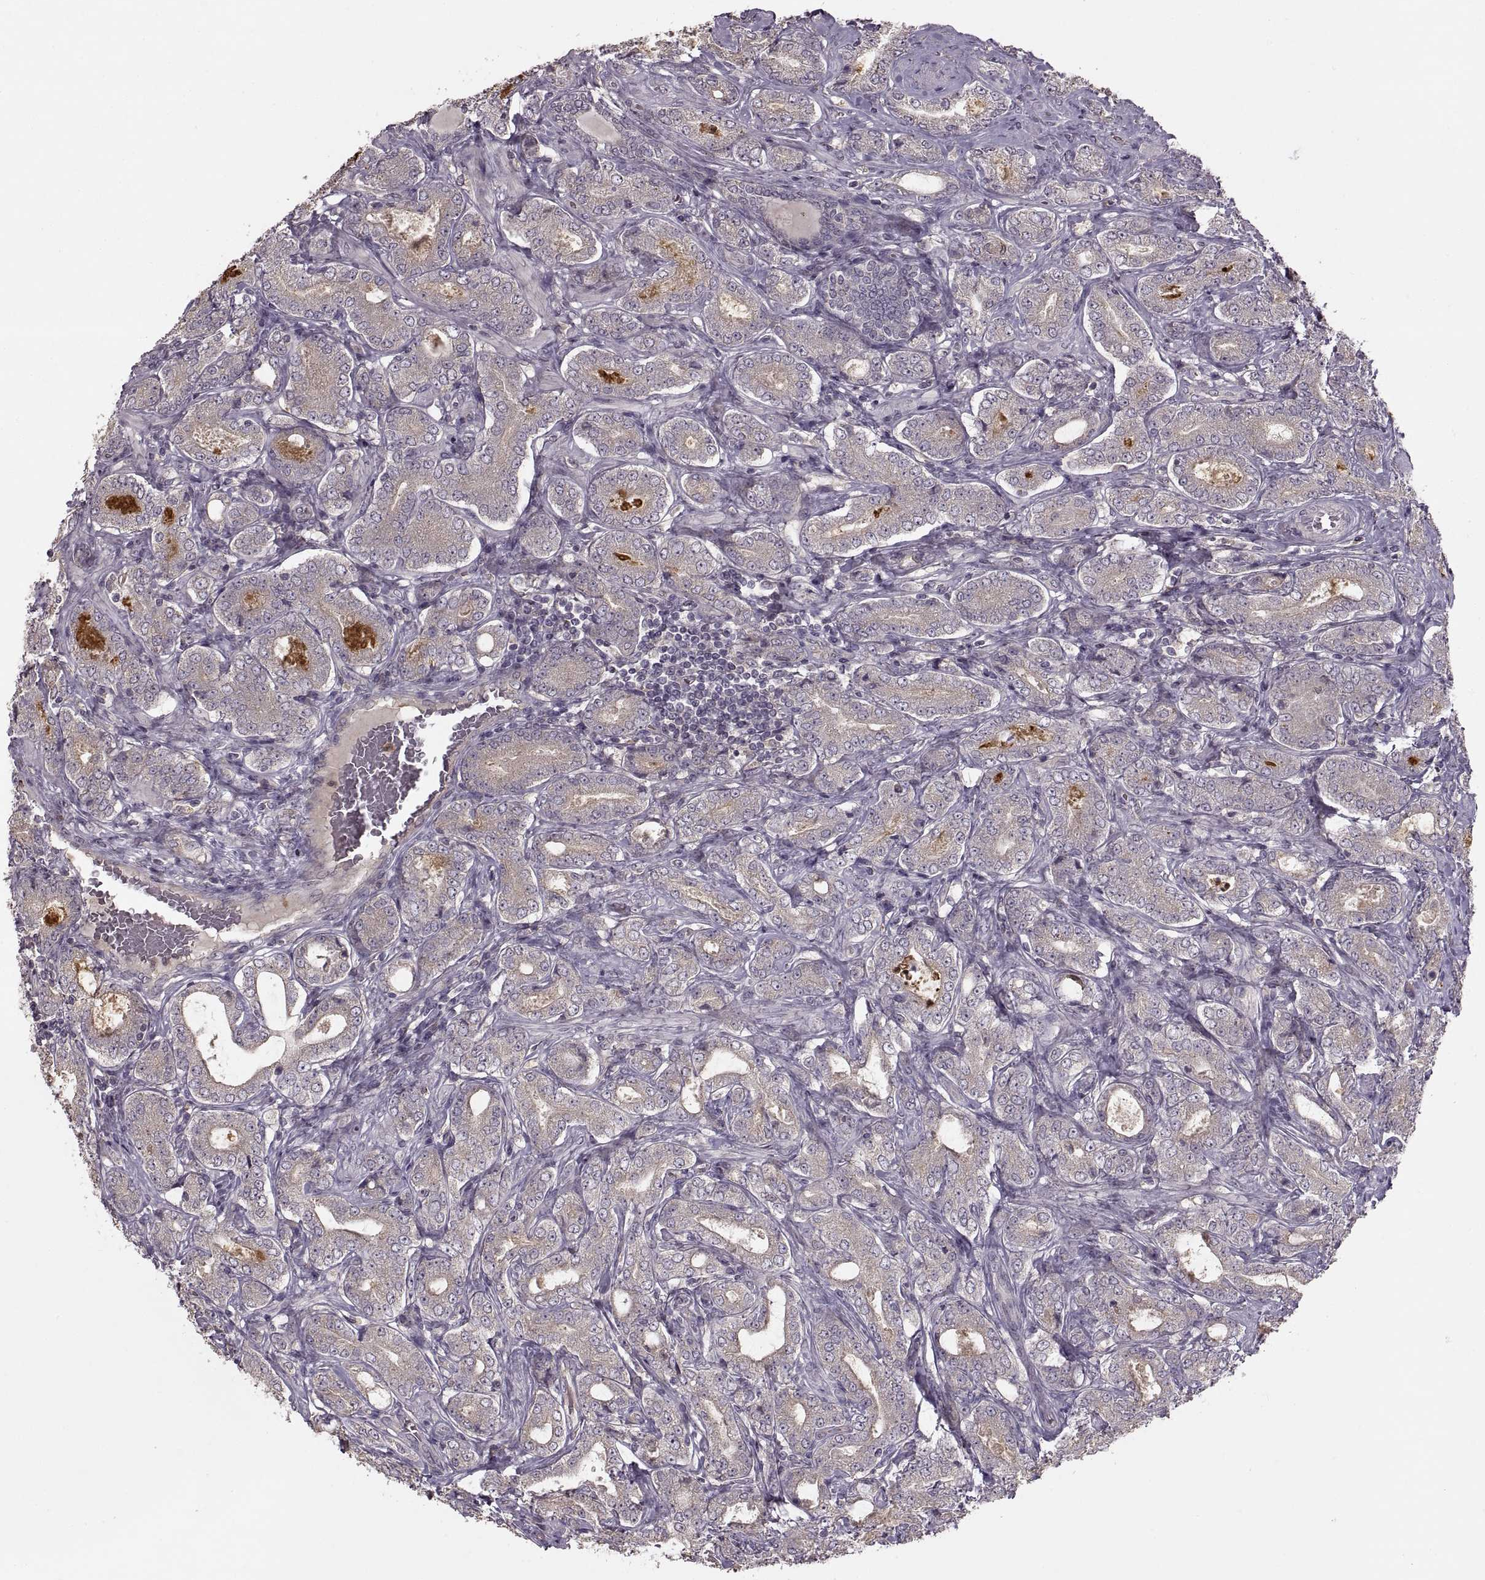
{"staining": {"intensity": "negative", "quantity": "none", "location": "none"}, "tissue": "prostate cancer", "cell_type": "Tumor cells", "image_type": "cancer", "snomed": [{"axis": "morphology", "description": "Adenocarcinoma, NOS"}, {"axis": "topography", "description": "Prostate"}], "caption": "DAB immunohistochemical staining of human prostate adenocarcinoma reveals no significant staining in tumor cells. Nuclei are stained in blue.", "gene": "PIERCE1", "patient": {"sex": "male", "age": 64}}